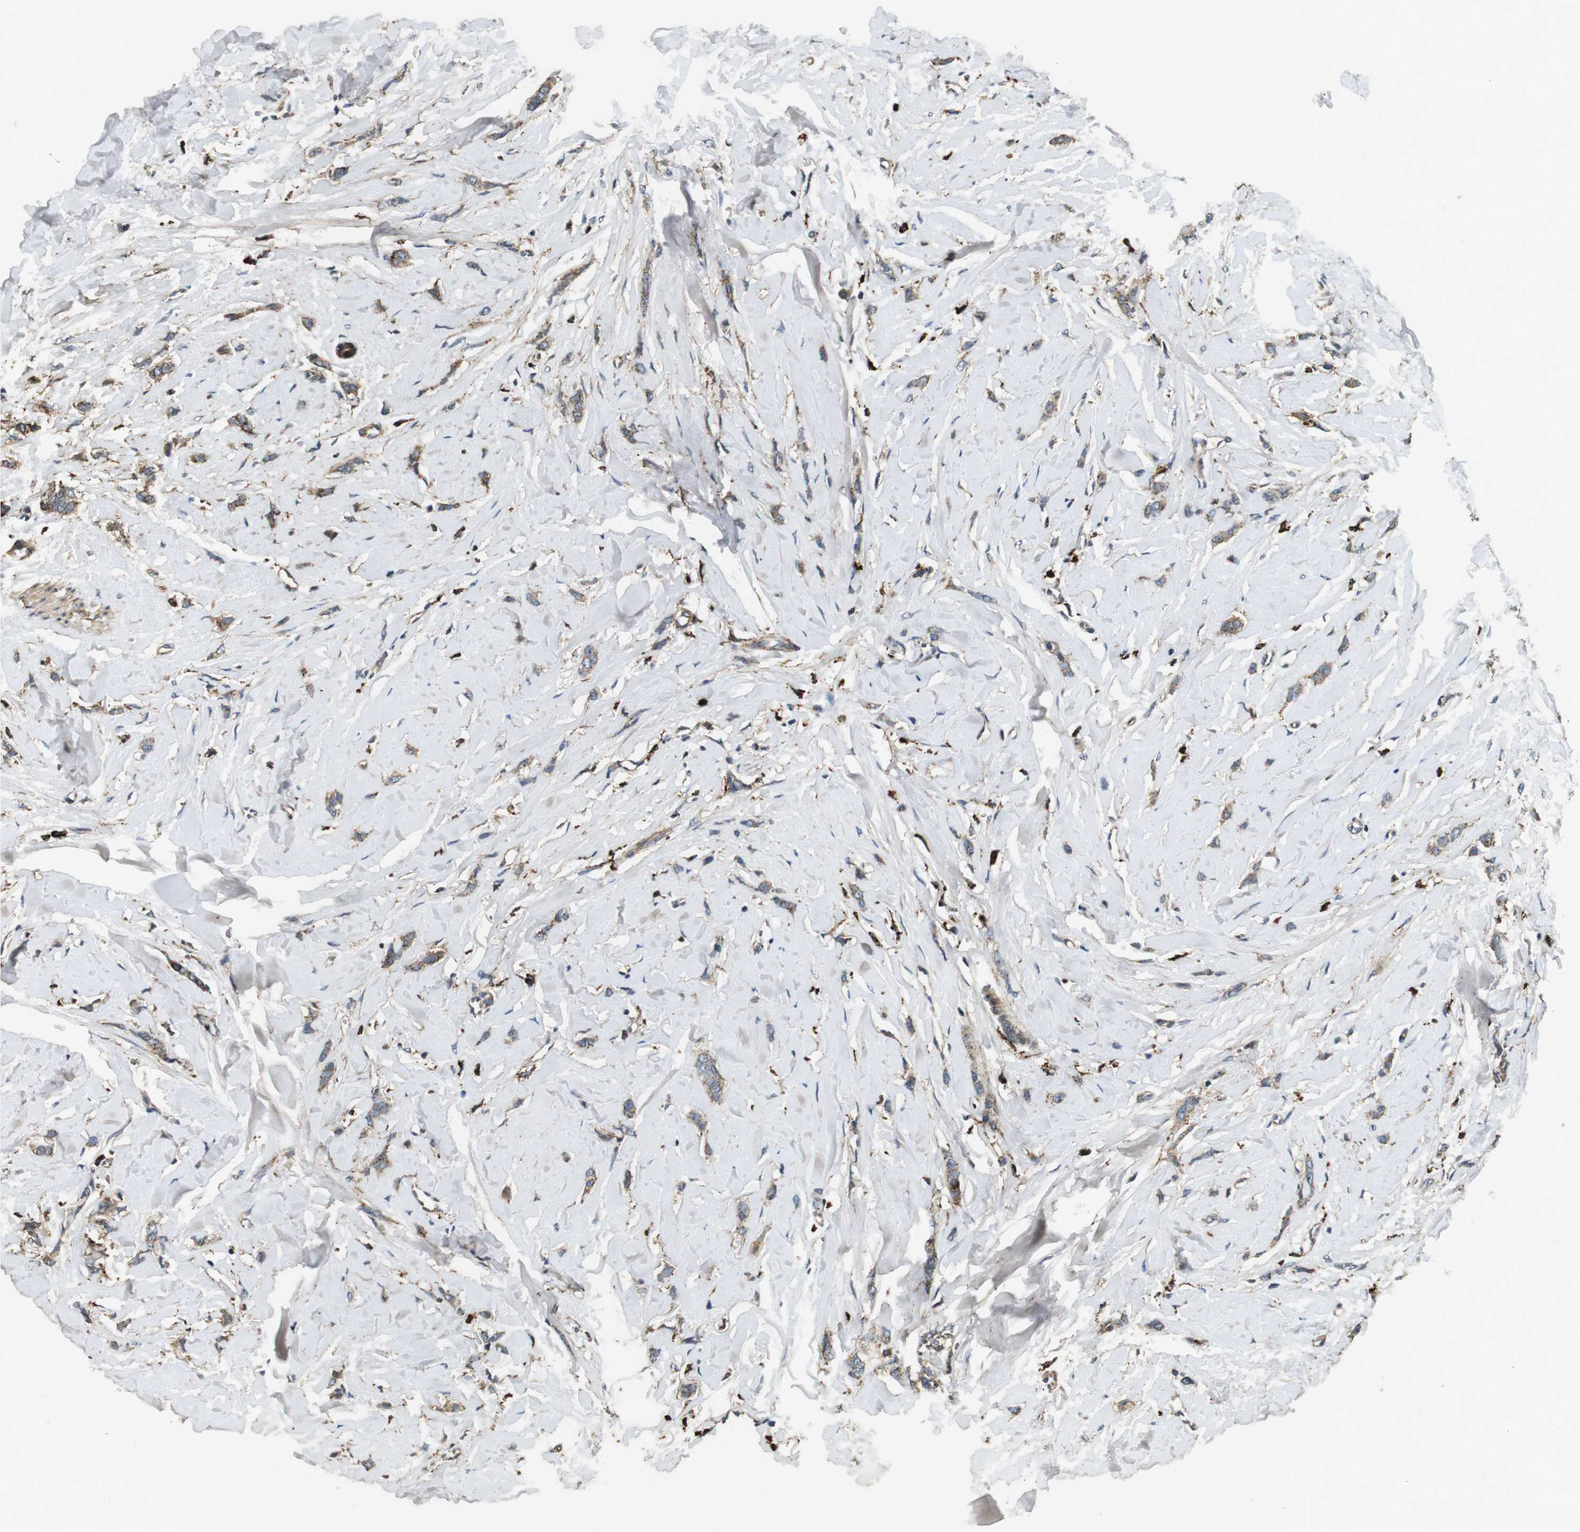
{"staining": {"intensity": "moderate", "quantity": ">75%", "location": "cytoplasmic/membranous"}, "tissue": "breast cancer", "cell_type": "Tumor cells", "image_type": "cancer", "snomed": [{"axis": "morphology", "description": "Lobular carcinoma"}, {"axis": "topography", "description": "Skin"}, {"axis": "topography", "description": "Breast"}], "caption": "Tumor cells demonstrate moderate cytoplasmic/membranous staining in approximately >75% of cells in breast lobular carcinoma.", "gene": "TXNRD1", "patient": {"sex": "female", "age": 46}}